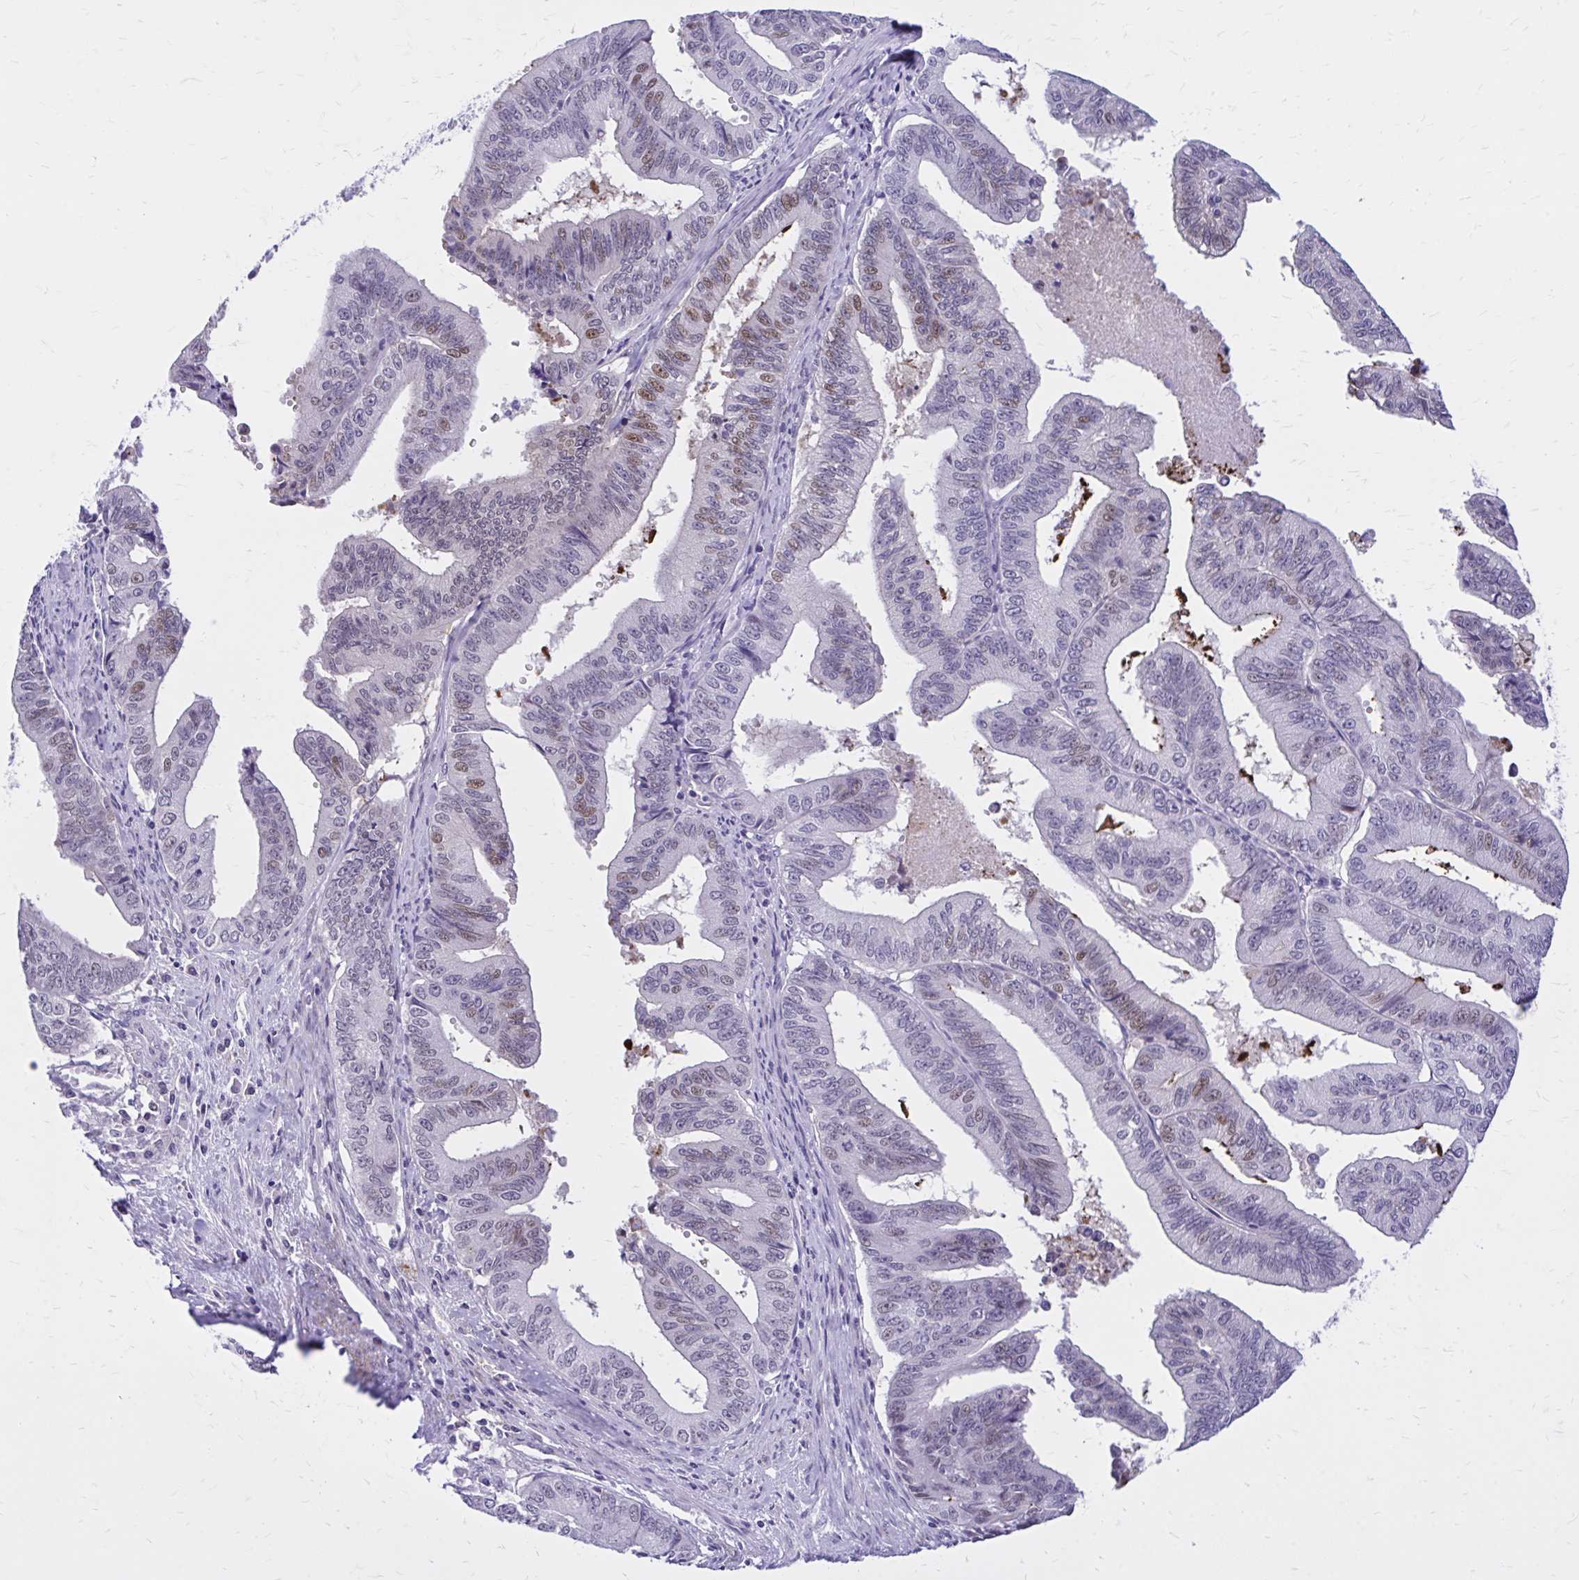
{"staining": {"intensity": "weak", "quantity": "25%-75%", "location": "nuclear"}, "tissue": "endometrial cancer", "cell_type": "Tumor cells", "image_type": "cancer", "snomed": [{"axis": "morphology", "description": "Adenocarcinoma, NOS"}, {"axis": "topography", "description": "Endometrium"}], "caption": "IHC of endometrial cancer shows low levels of weak nuclear expression in approximately 25%-75% of tumor cells.", "gene": "ZBTB25", "patient": {"sex": "female", "age": 65}}